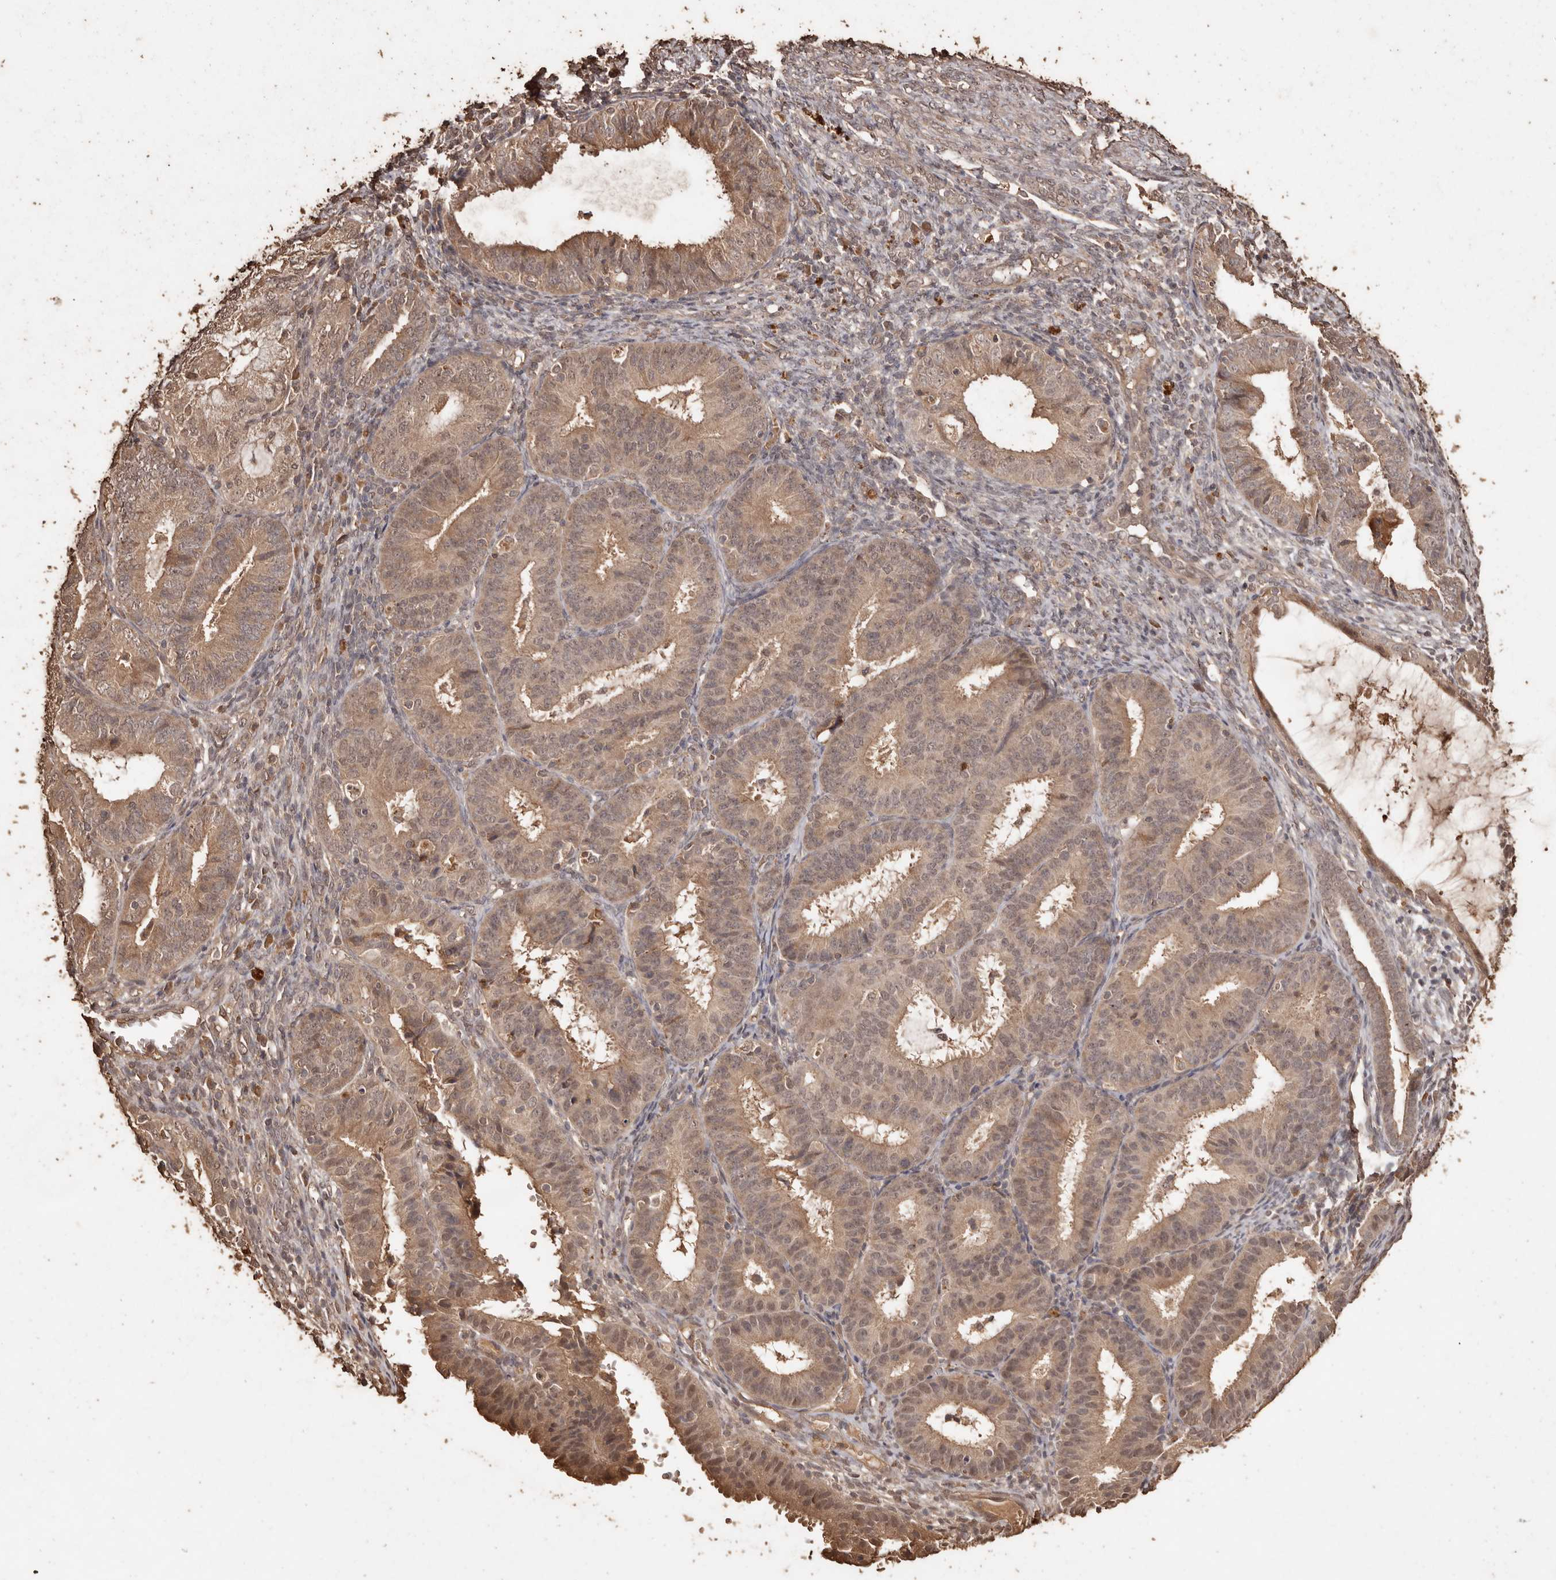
{"staining": {"intensity": "moderate", "quantity": ">75%", "location": "cytoplasmic/membranous"}, "tissue": "endometrial cancer", "cell_type": "Tumor cells", "image_type": "cancer", "snomed": [{"axis": "morphology", "description": "Adenocarcinoma, NOS"}, {"axis": "topography", "description": "Endometrium"}], "caption": "A brown stain shows moderate cytoplasmic/membranous staining of a protein in human endometrial adenocarcinoma tumor cells.", "gene": "PKDCC", "patient": {"sex": "female", "age": 51}}